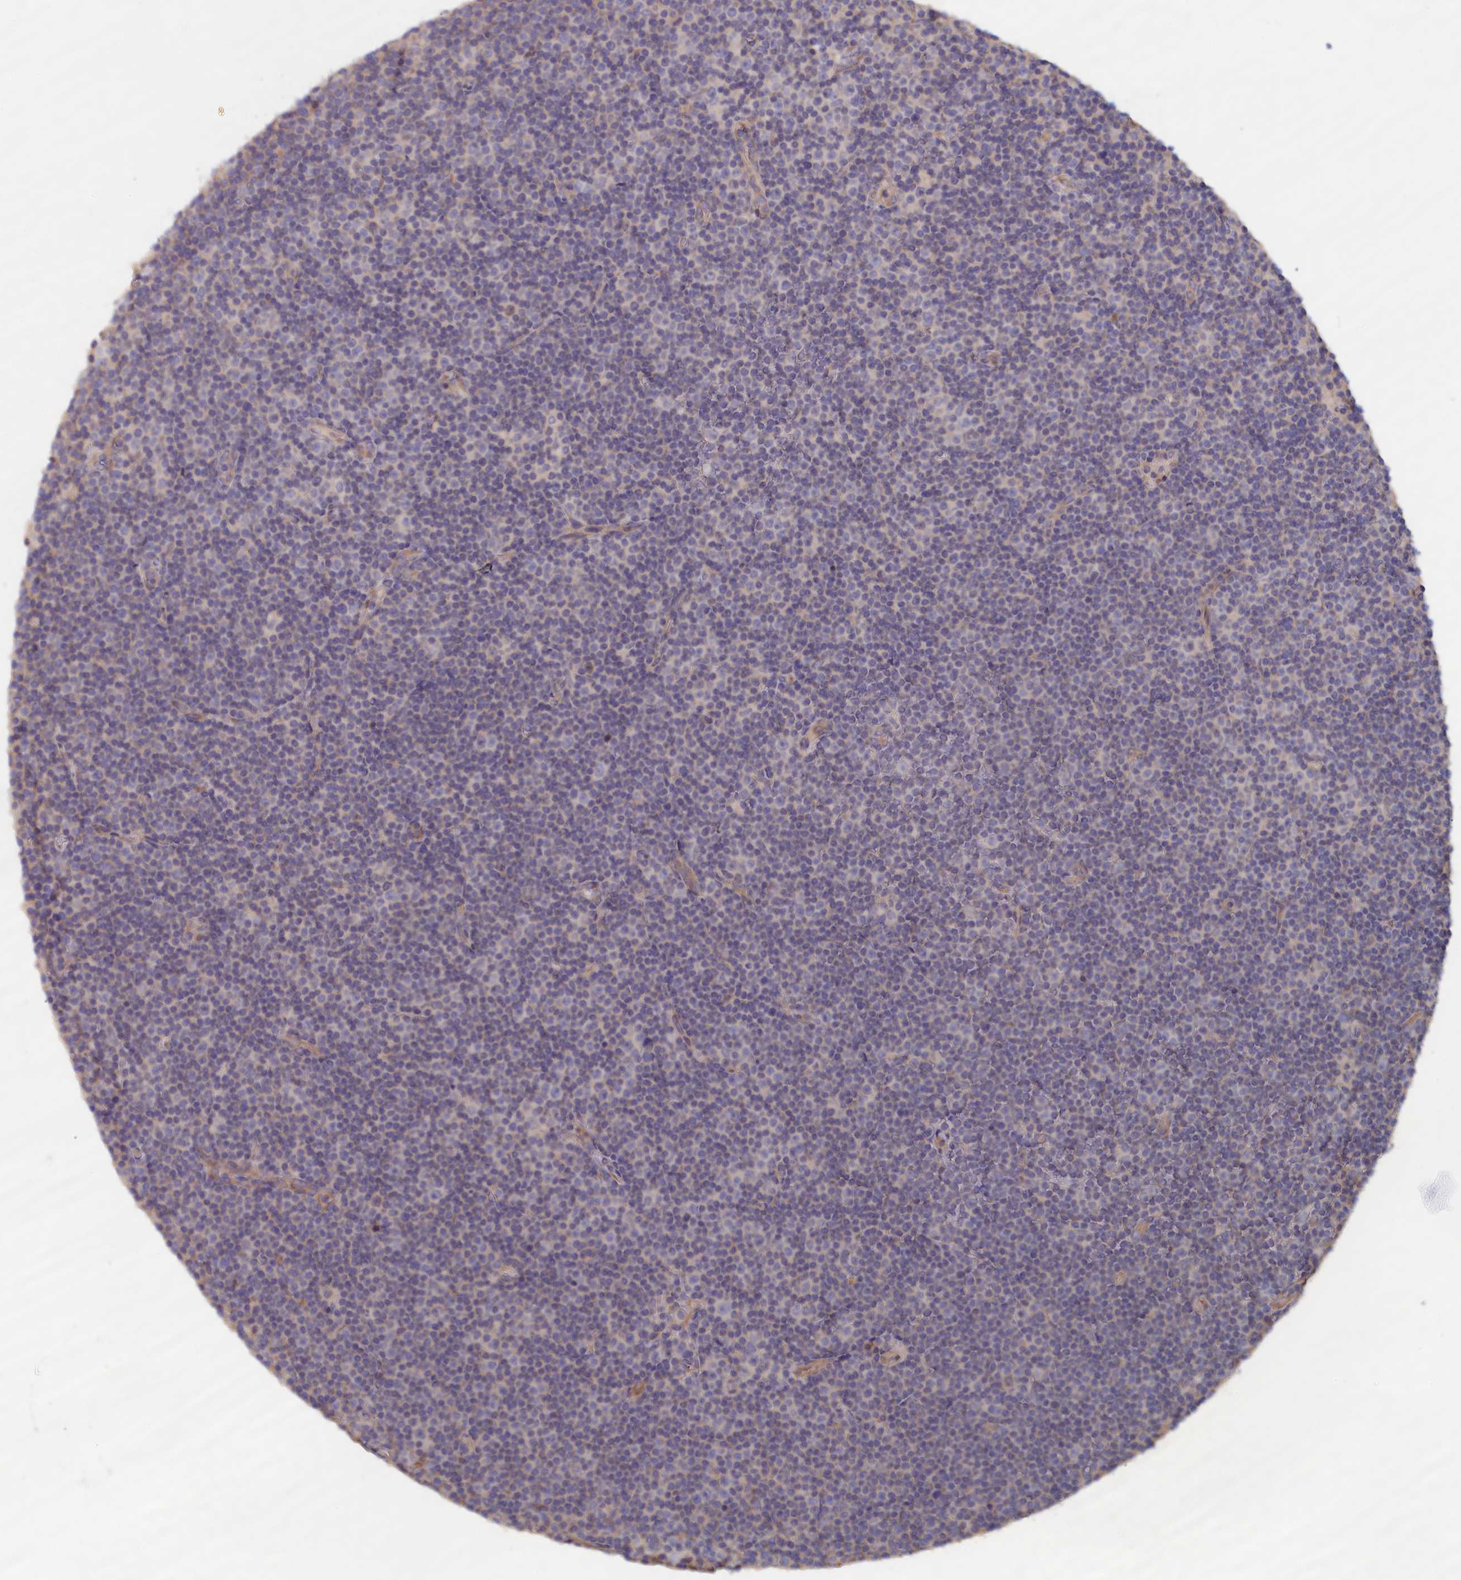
{"staining": {"intensity": "negative", "quantity": "none", "location": "none"}, "tissue": "lymphoma", "cell_type": "Tumor cells", "image_type": "cancer", "snomed": [{"axis": "morphology", "description": "Malignant lymphoma, non-Hodgkin's type, Low grade"}, {"axis": "topography", "description": "Lymph node"}], "caption": "Malignant lymphoma, non-Hodgkin's type (low-grade) stained for a protein using IHC demonstrates no positivity tumor cells.", "gene": "ANKRD2", "patient": {"sex": "female", "age": 67}}